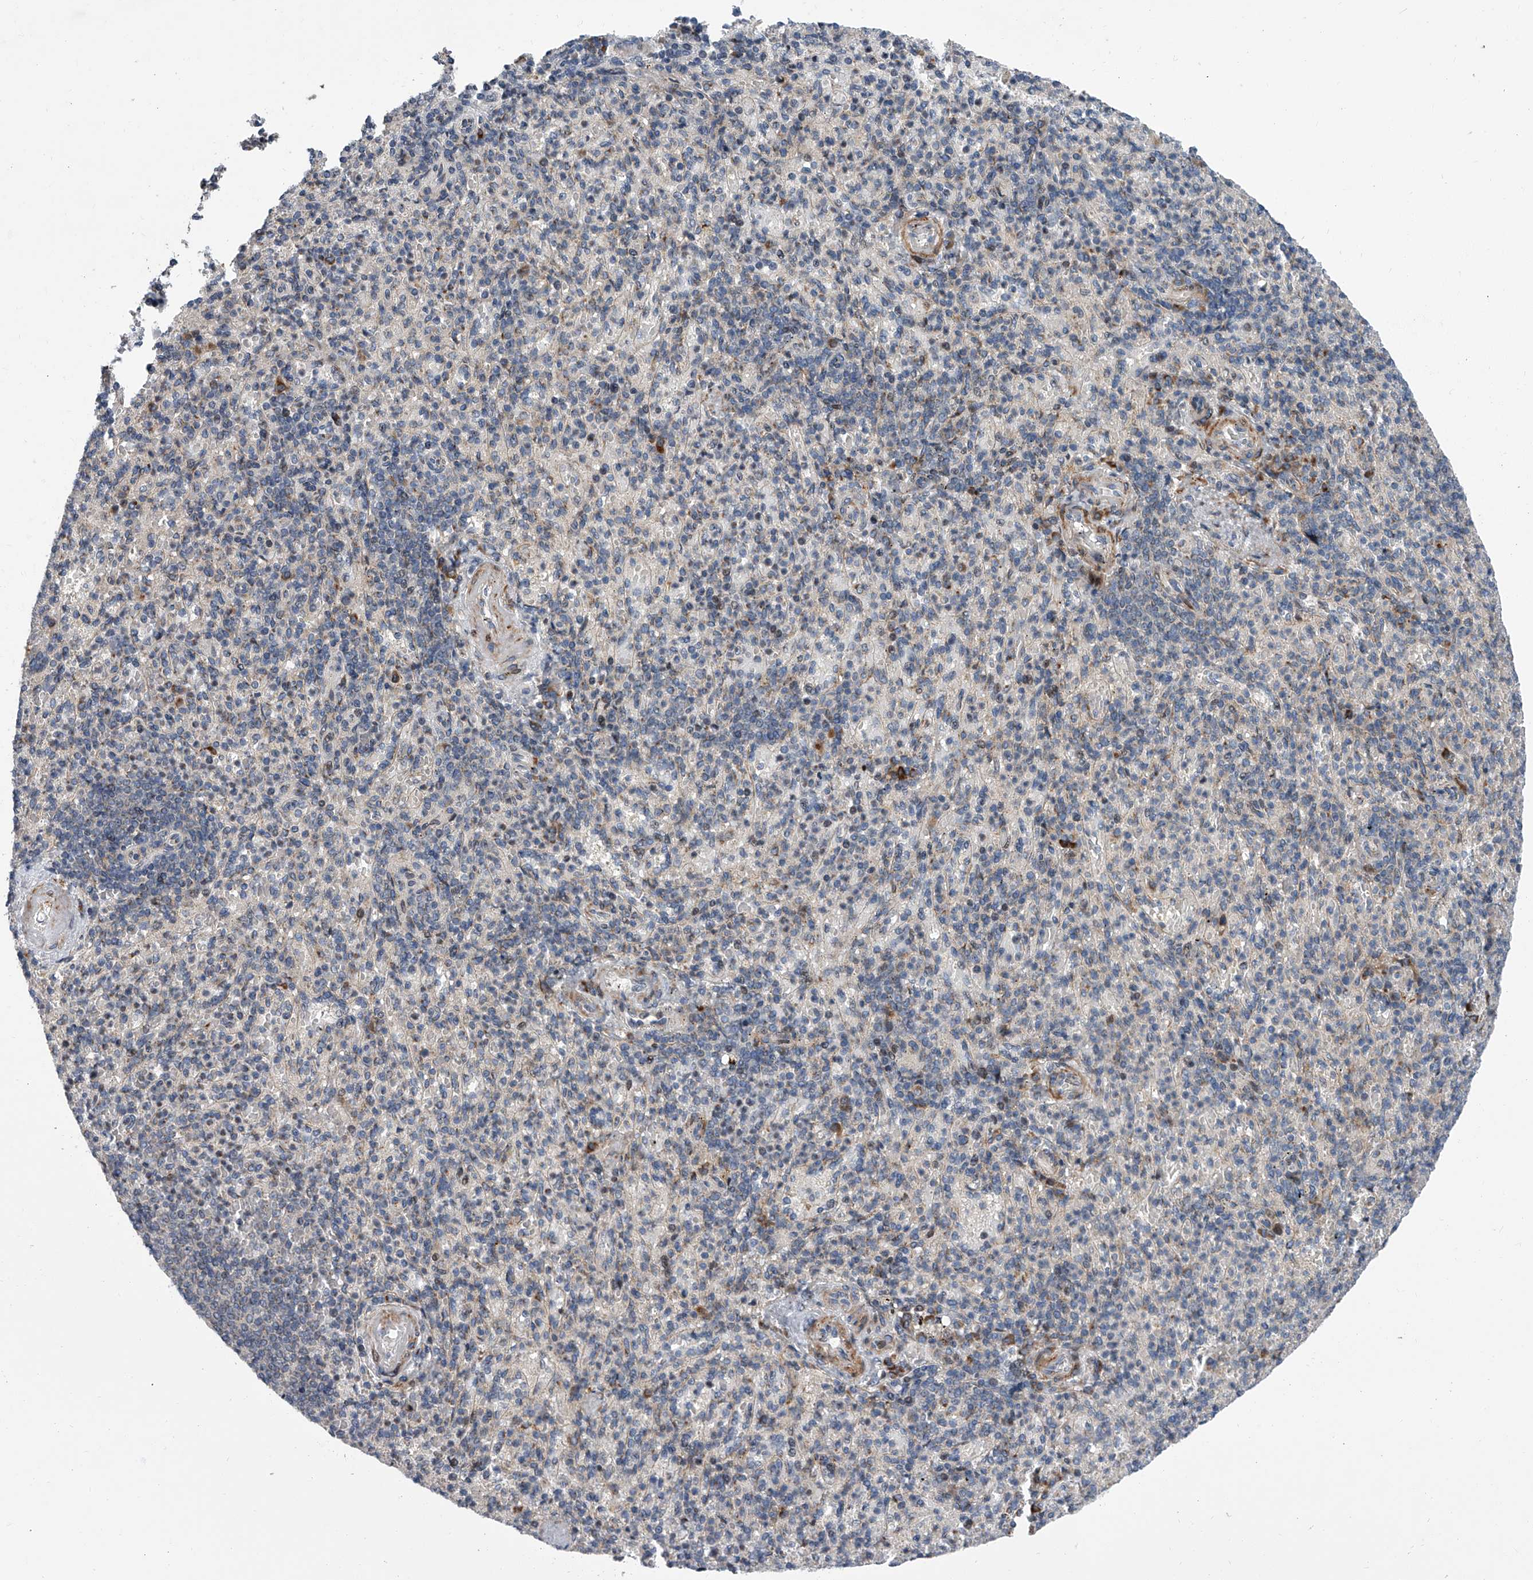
{"staining": {"intensity": "negative", "quantity": "none", "location": "none"}, "tissue": "spleen", "cell_type": "Cells in red pulp", "image_type": "normal", "snomed": [{"axis": "morphology", "description": "Normal tissue, NOS"}, {"axis": "topography", "description": "Spleen"}], "caption": "Cells in red pulp show no significant protein positivity in normal spleen. The staining was performed using DAB (3,3'-diaminobenzidine) to visualize the protein expression in brown, while the nuclei were stained in blue with hematoxylin (Magnification: 20x).", "gene": "DLGAP2", "patient": {"sex": "female", "age": 74}}